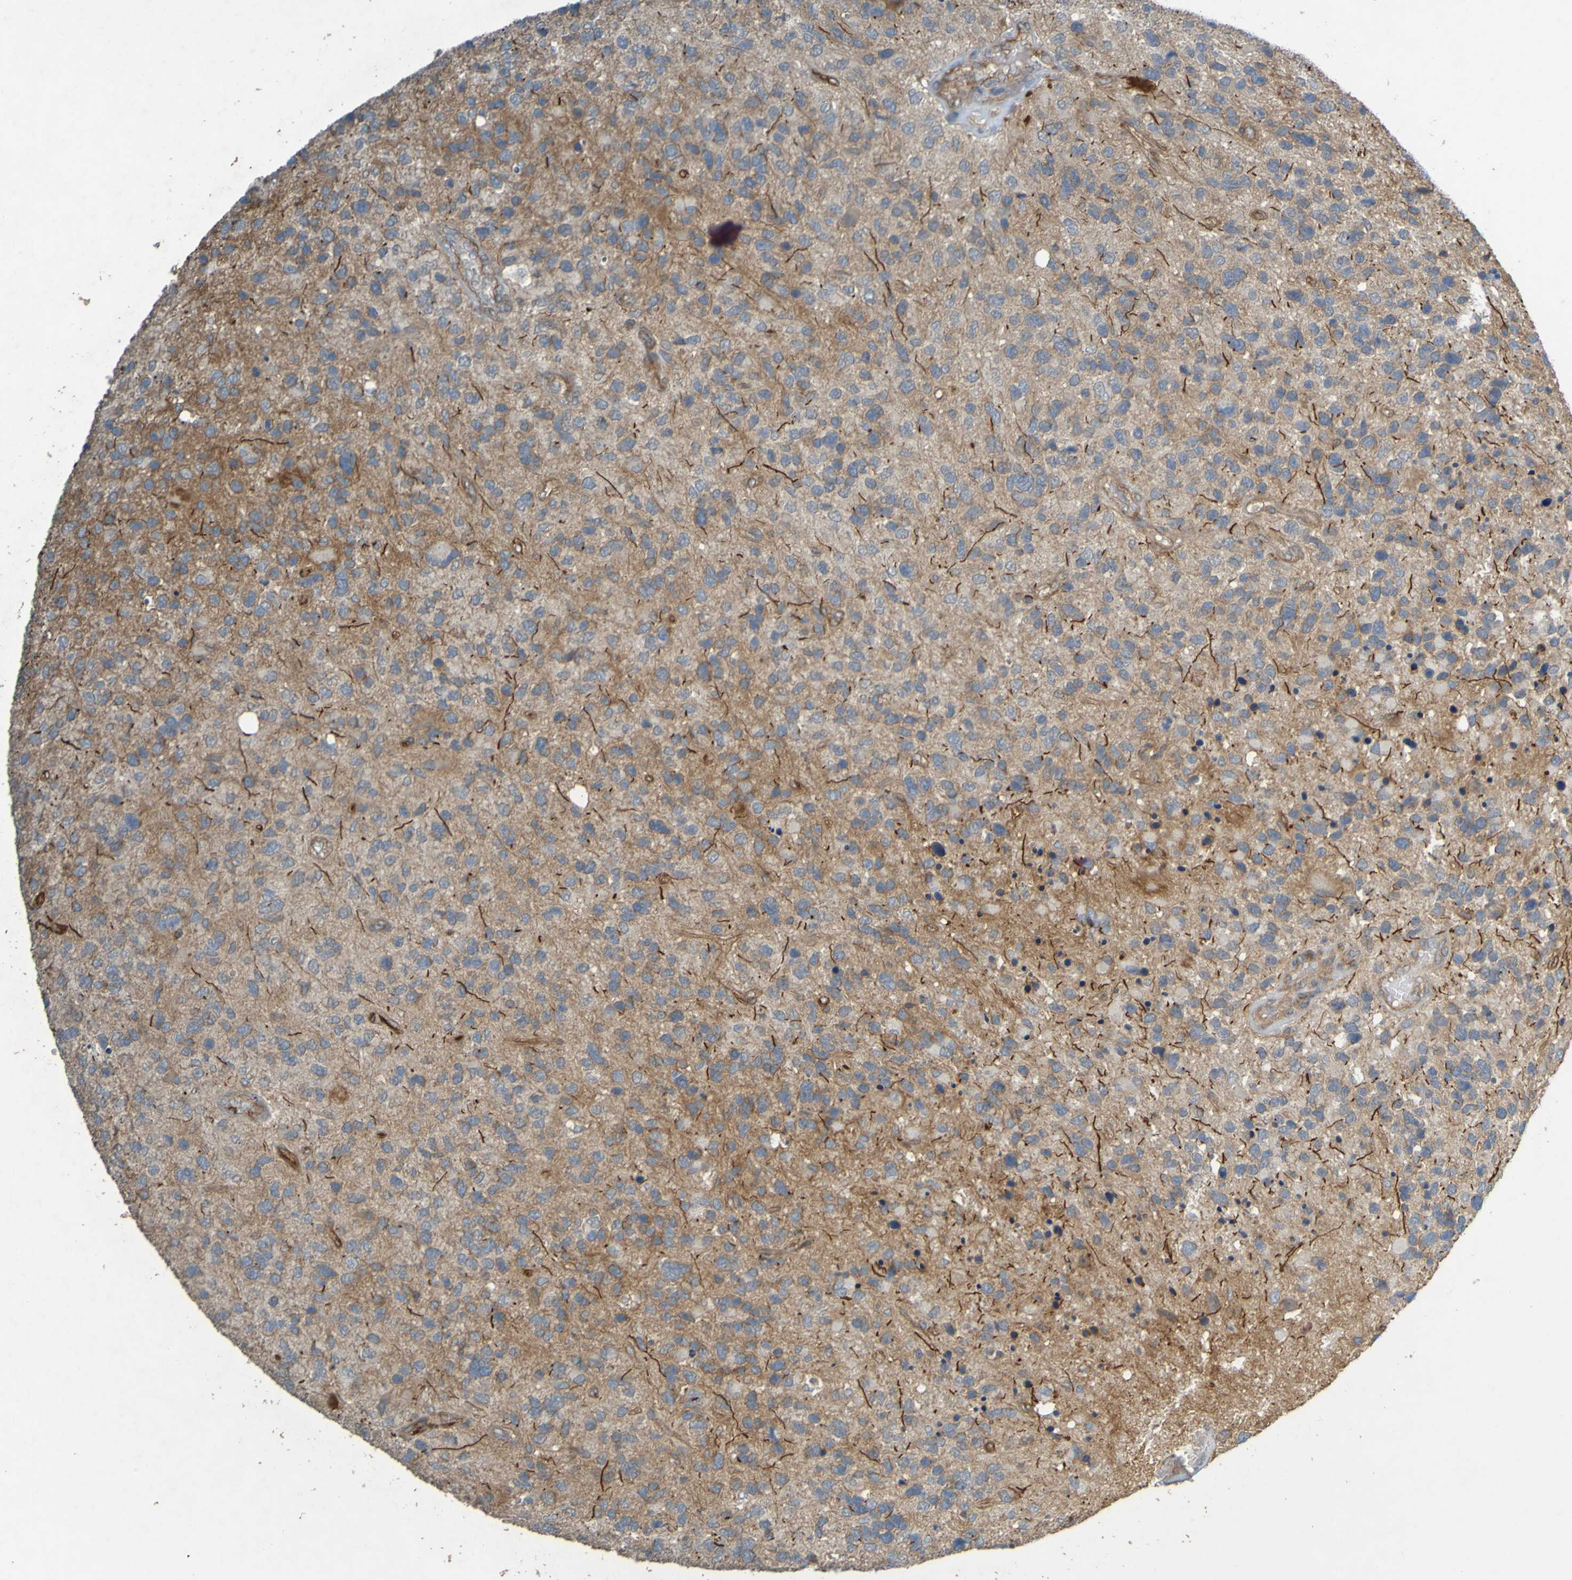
{"staining": {"intensity": "weak", "quantity": ">75%", "location": "cytoplasmic/membranous"}, "tissue": "glioma", "cell_type": "Tumor cells", "image_type": "cancer", "snomed": [{"axis": "morphology", "description": "Glioma, malignant, High grade"}, {"axis": "topography", "description": "Brain"}], "caption": "Approximately >75% of tumor cells in human glioma display weak cytoplasmic/membranous protein staining as visualized by brown immunohistochemical staining.", "gene": "B3GAT2", "patient": {"sex": "female", "age": 58}}